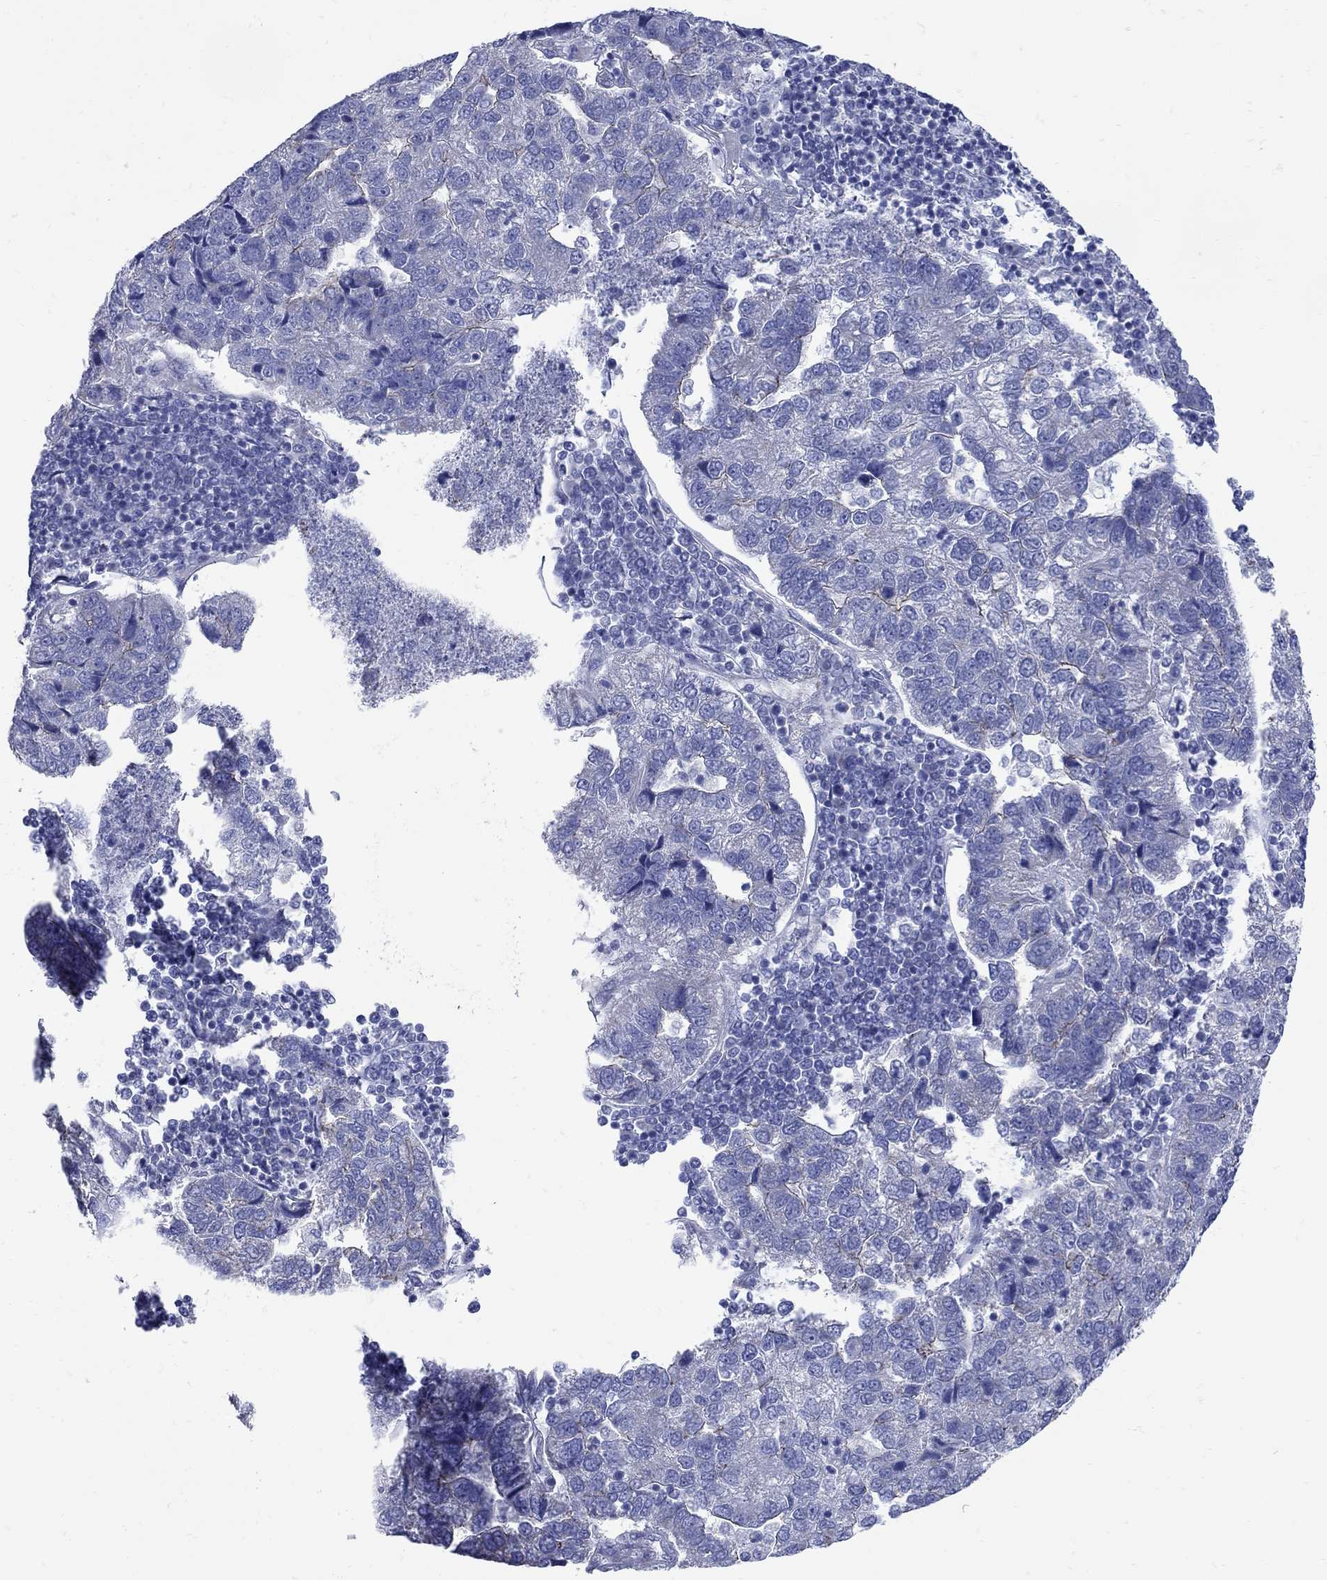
{"staining": {"intensity": "negative", "quantity": "none", "location": "none"}, "tissue": "pancreatic cancer", "cell_type": "Tumor cells", "image_type": "cancer", "snomed": [{"axis": "morphology", "description": "Adenocarcinoma, NOS"}, {"axis": "topography", "description": "Pancreas"}], "caption": "Protein analysis of adenocarcinoma (pancreatic) reveals no significant positivity in tumor cells.", "gene": "PDZD3", "patient": {"sex": "female", "age": 61}}